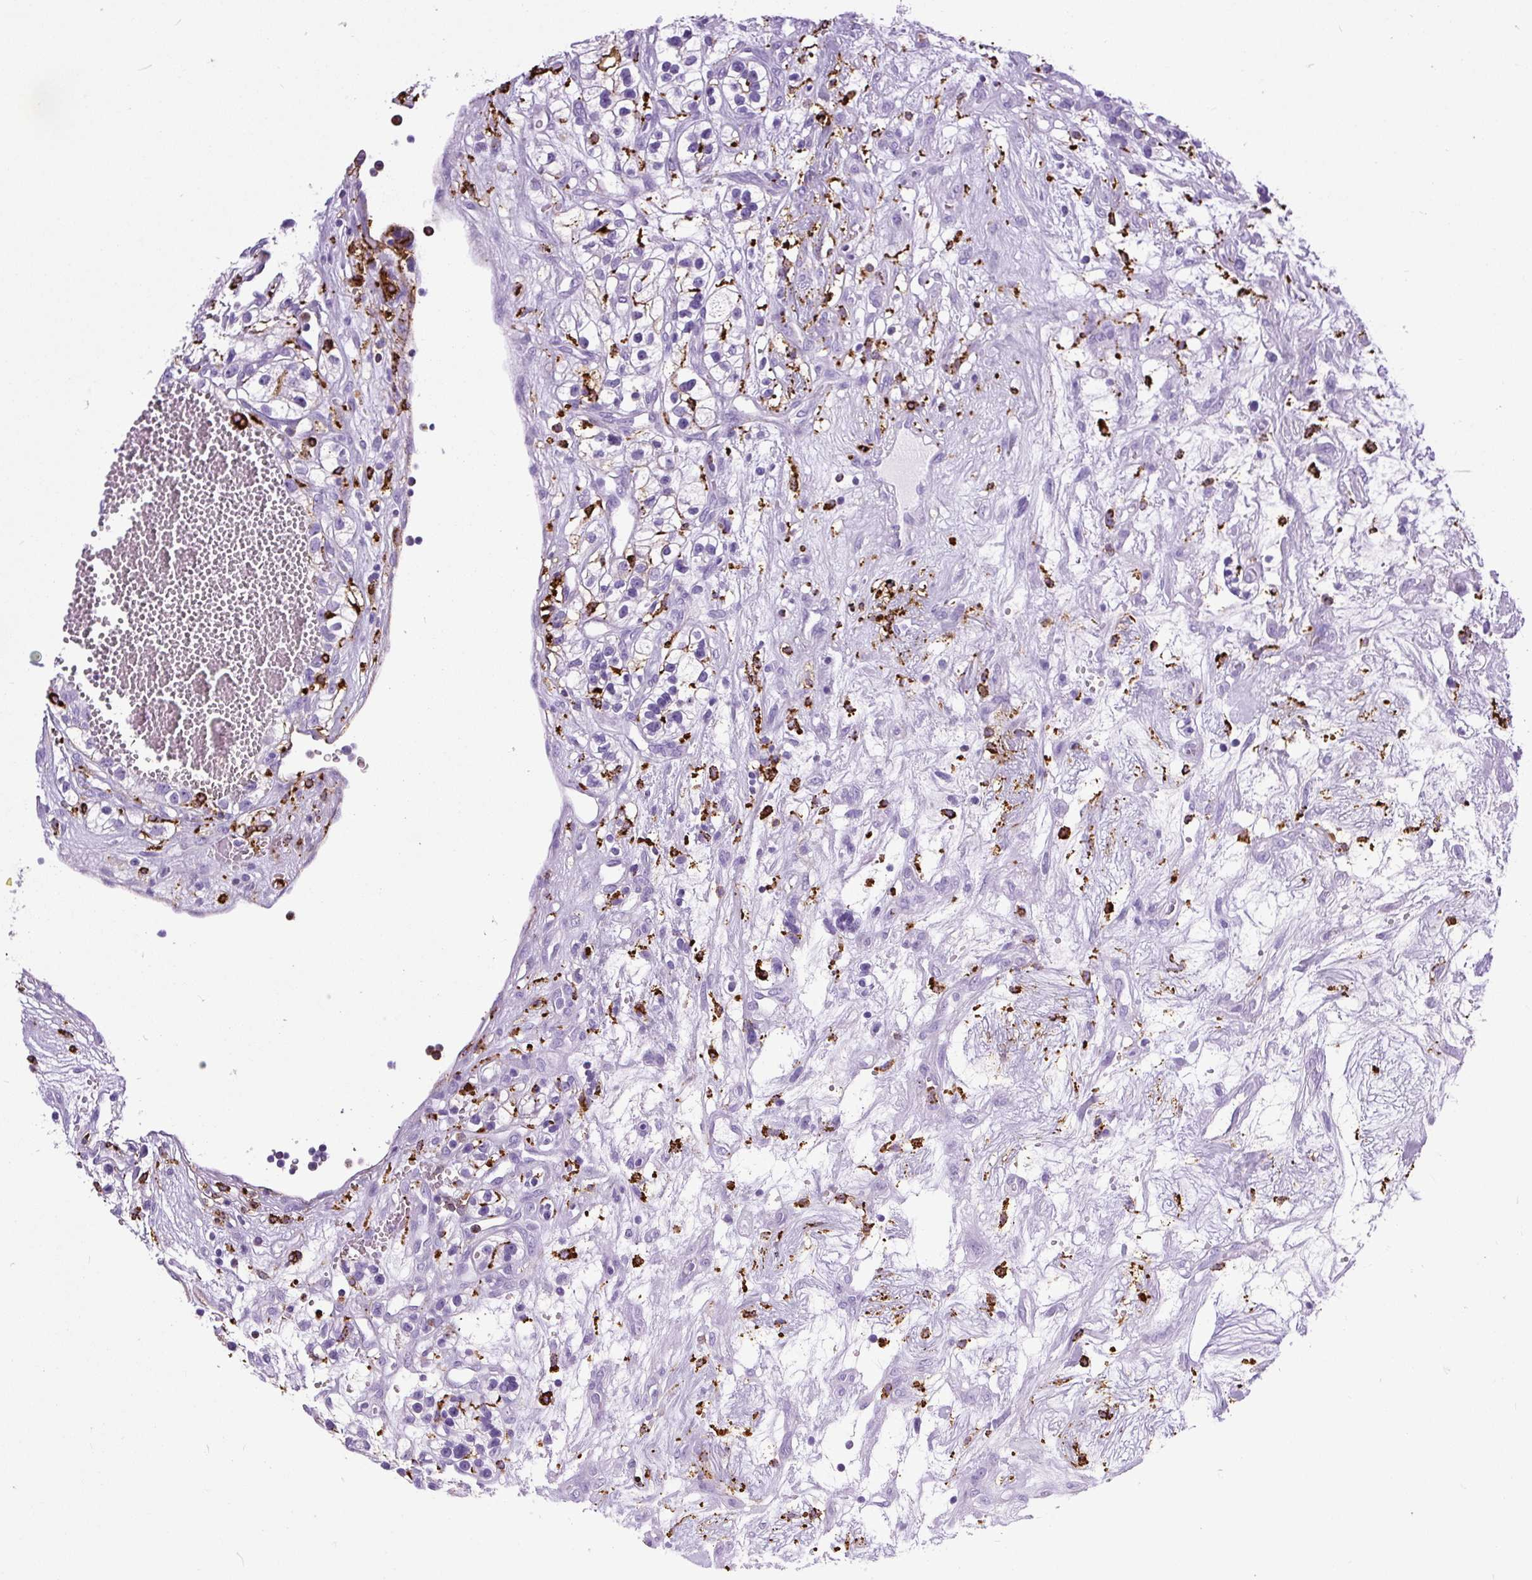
{"staining": {"intensity": "negative", "quantity": "none", "location": "none"}, "tissue": "renal cancer", "cell_type": "Tumor cells", "image_type": "cancer", "snomed": [{"axis": "morphology", "description": "Adenocarcinoma, NOS"}, {"axis": "topography", "description": "Kidney"}], "caption": "This is an immunohistochemistry (IHC) image of adenocarcinoma (renal). There is no expression in tumor cells.", "gene": "HLA-DRA", "patient": {"sex": "female", "age": 57}}